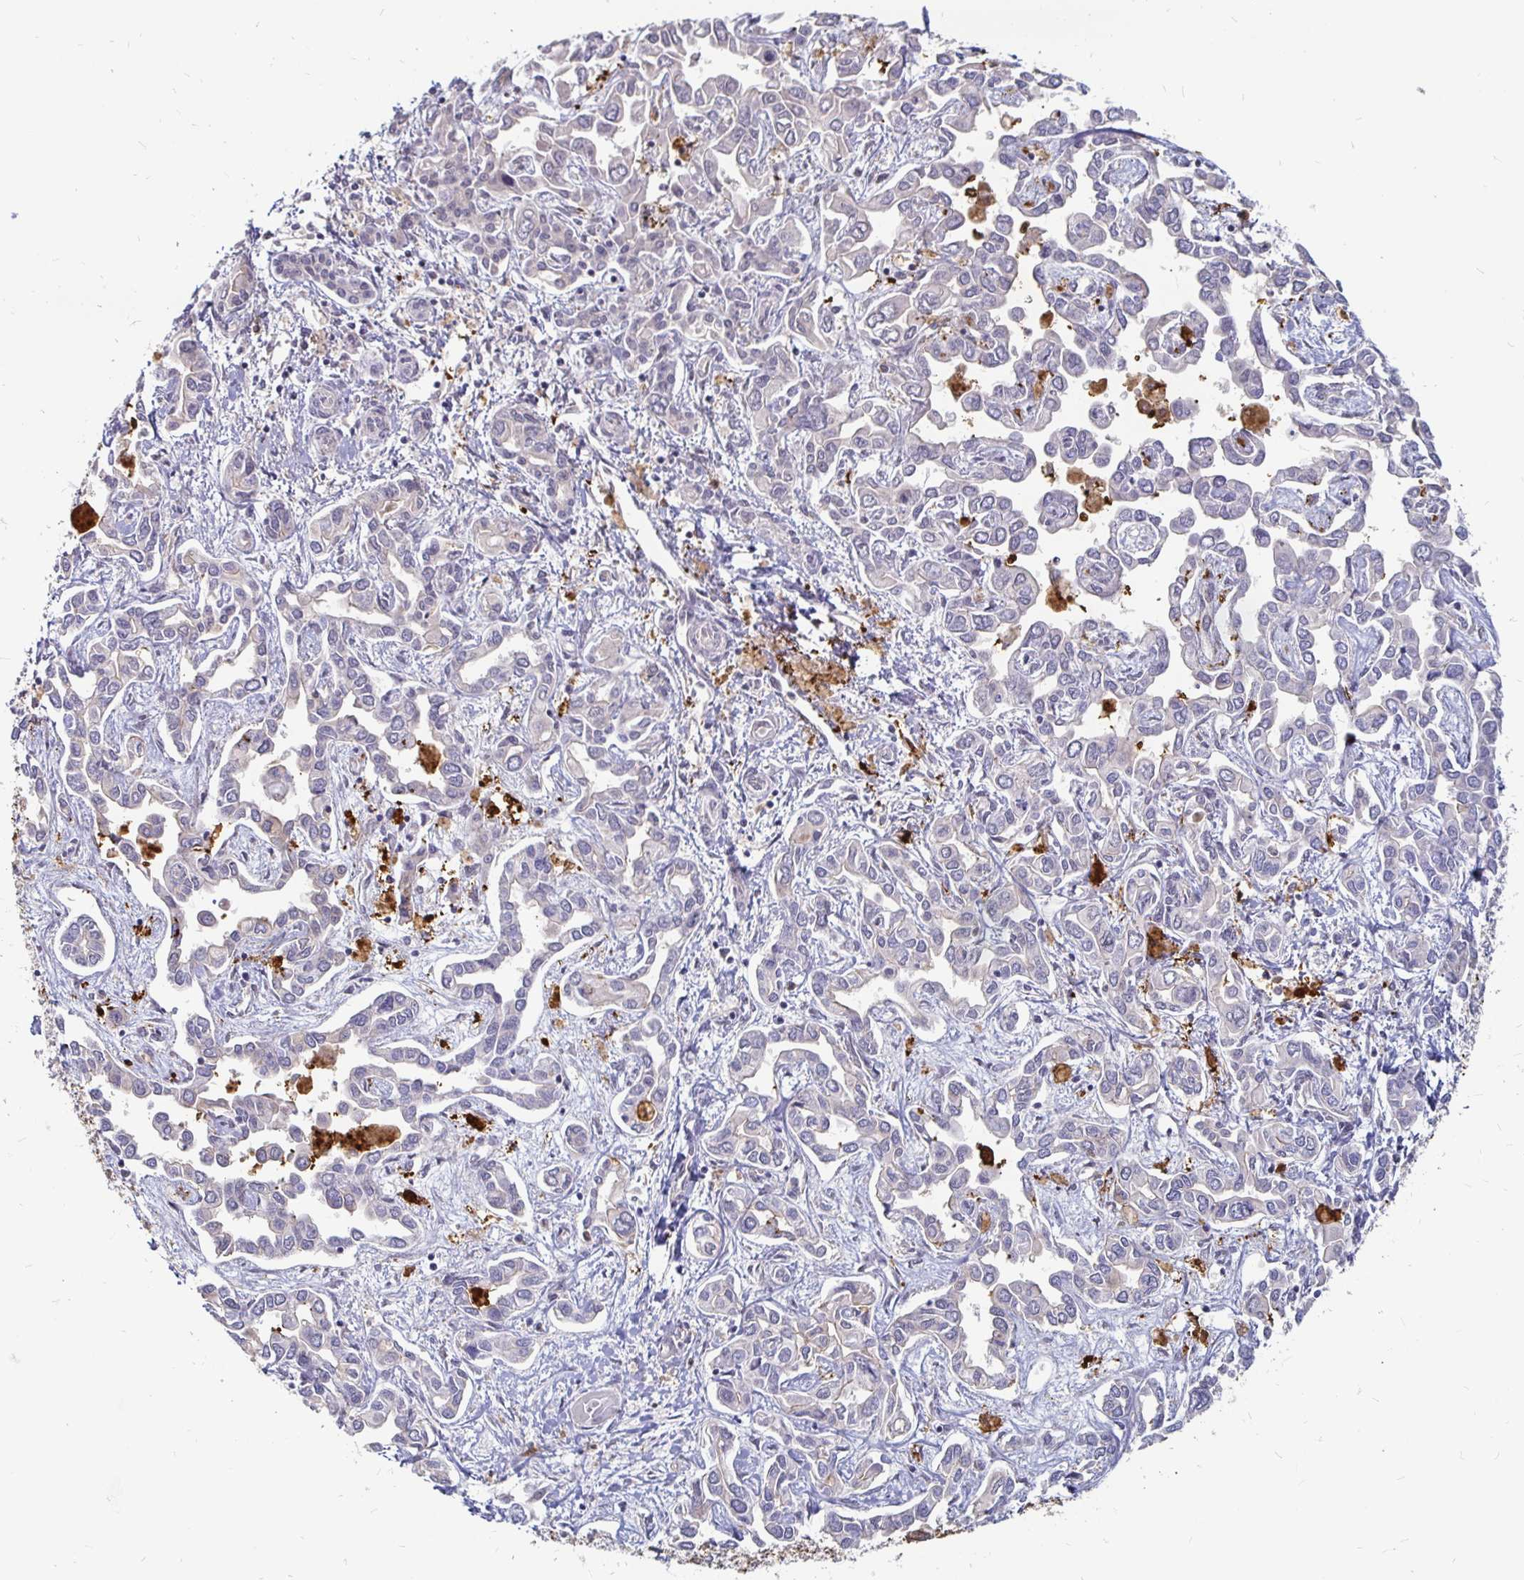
{"staining": {"intensity": "negative", "quantity": "none", "location": "none"}, "tissue": "liver cancer", "cell_type": "Tumor cells", "image_type": "cancer", "snomed": [{"axis": "morphology", "description": "Cholangiocarcinoma"}, {"axis": "topography", "description": "Liver"}], "caption": "Tumor cells are negative for brown protein staining in liver cancer.", "gene": "CCDC85A", "patient": {"sex": "female", "age": 64}}